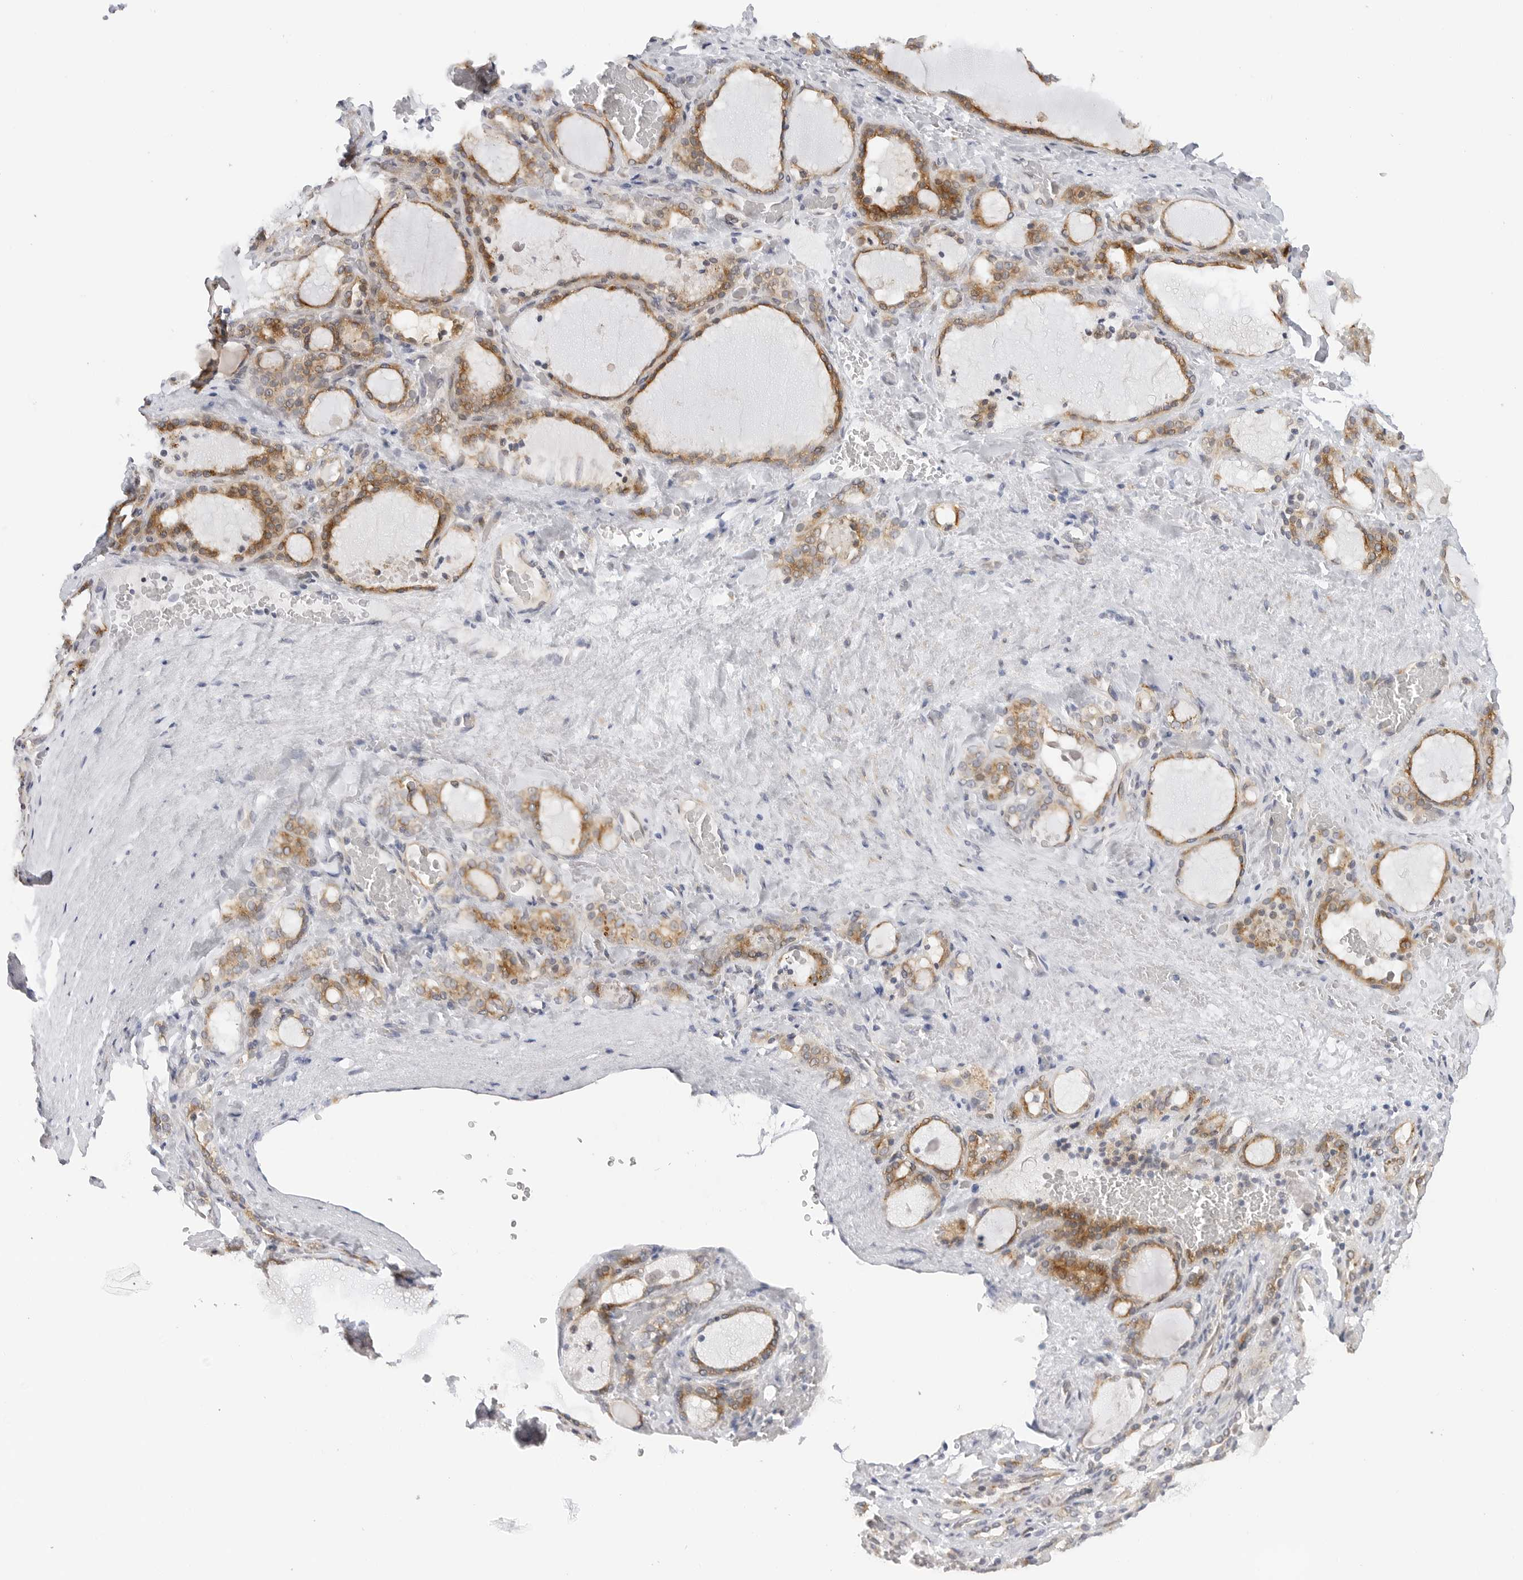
{"staining": {"intensity": "moderate", "quantity": ">75%", "location": "cytoplasmic/membranous"}, "tissue": "thyroid gland", "cell_type": "Glandular cells", "image_type": "normal", "snomed": [{"axis": "morphology", "description": "Normal tissue, NOS"}, {"axis": "topography", "description": "Thyroid gland"}], "caption": "The micrograph displays immunohistochemical staining of normal thyroid gland. There is moderate cytoplasmic/membranous staining is seen in about >75% of glandular cells.", "gene": "MAP2K5", "patient": {"sex": "female", "age": 22}}